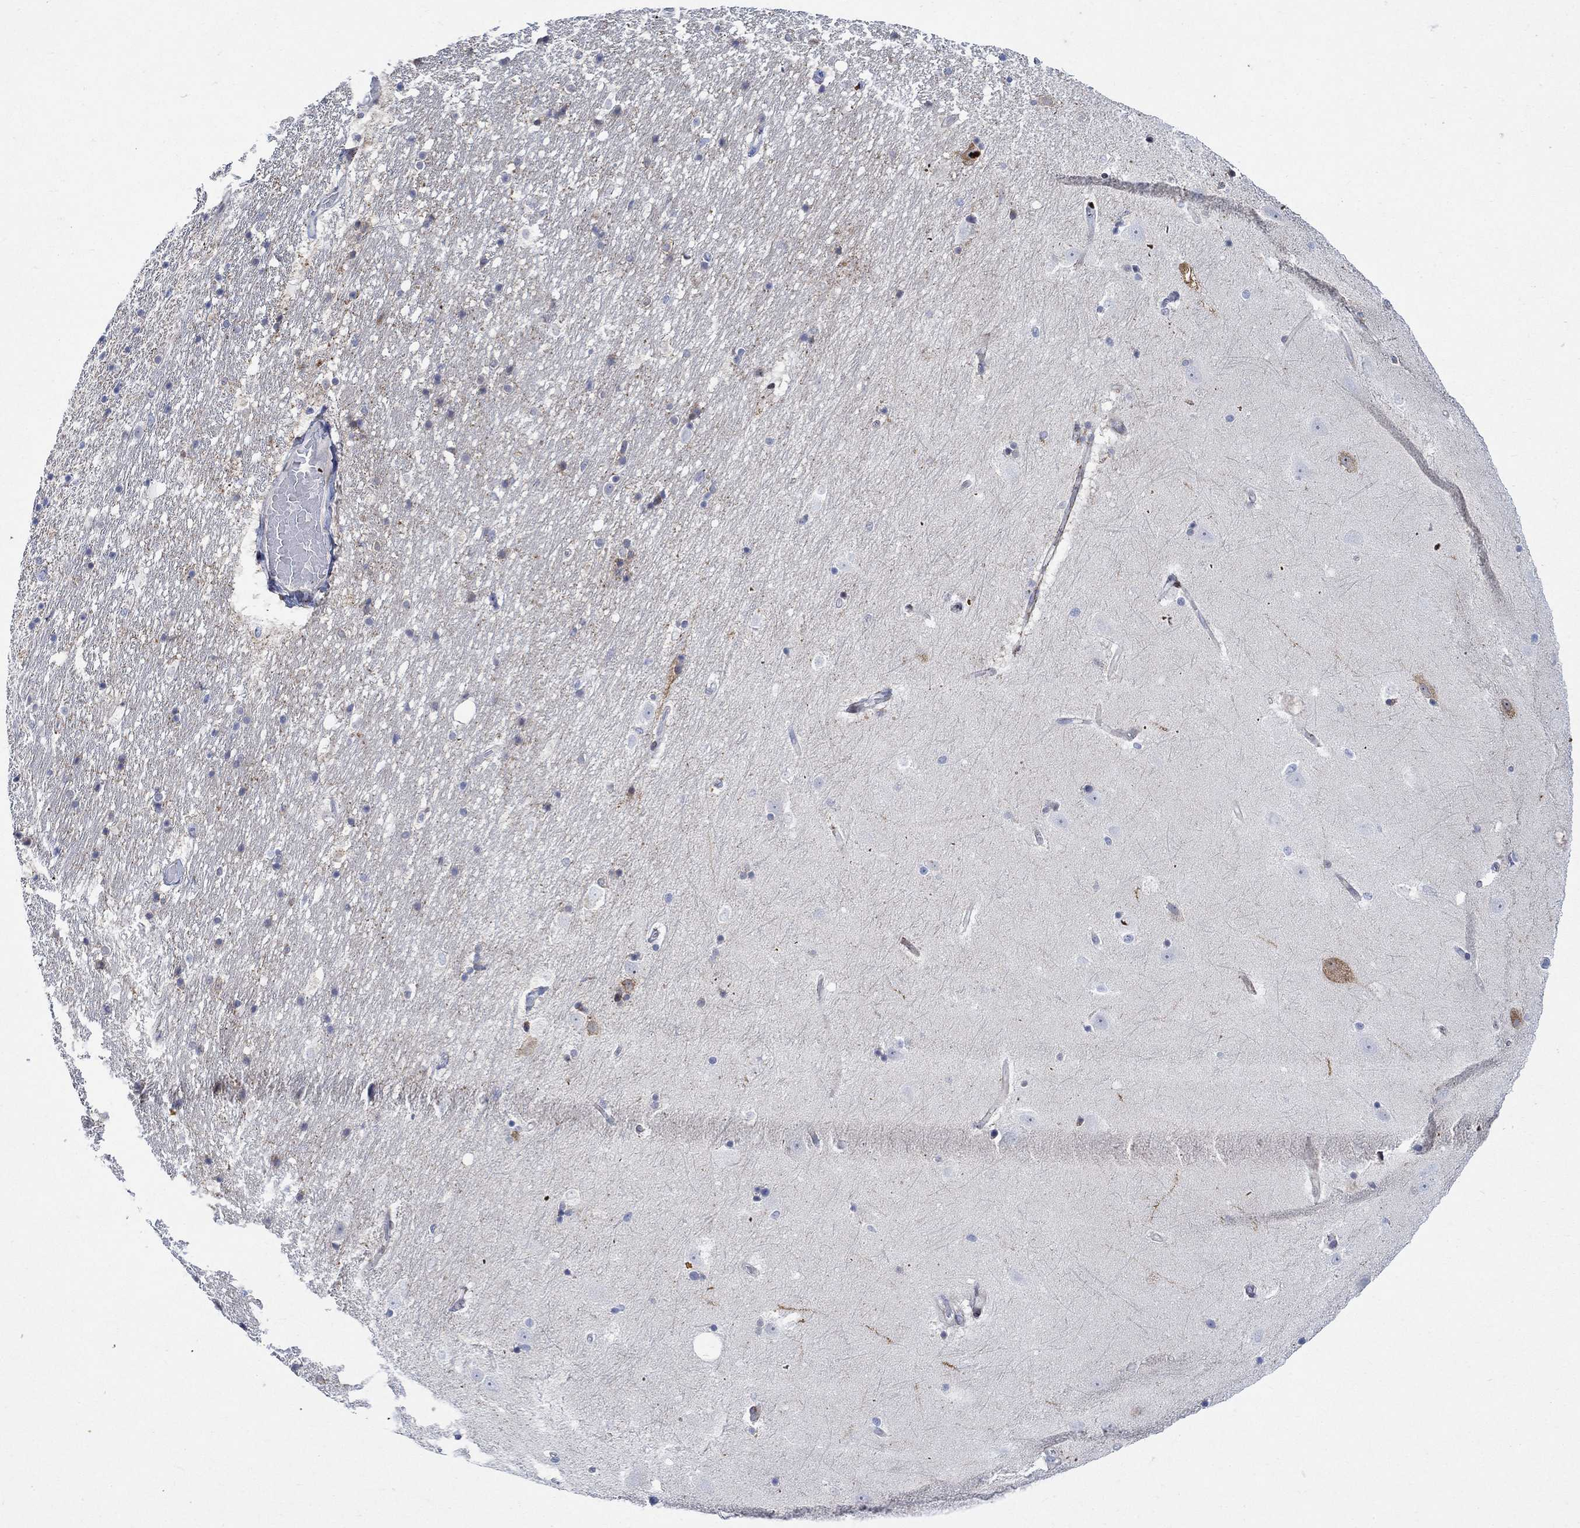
{"staining": {"intensity": "negative", "quantity": "none", "location": "none"}, "tissue": "hippocampus", "cell_type": "Glial cells", "image_type": "normal", "snomed": [{"axis": "morphology", "description": "Normal tissue, NOS"}, {"axis": "topography", "description": "Hippocampus"}], "caption": "This is a photomicrograph of immunohistochemistry staining of benign hippocampus, which shows no positivity in glial cells.", "gene": "KSR2", "patient": {"sex": "male", "age": 49}}